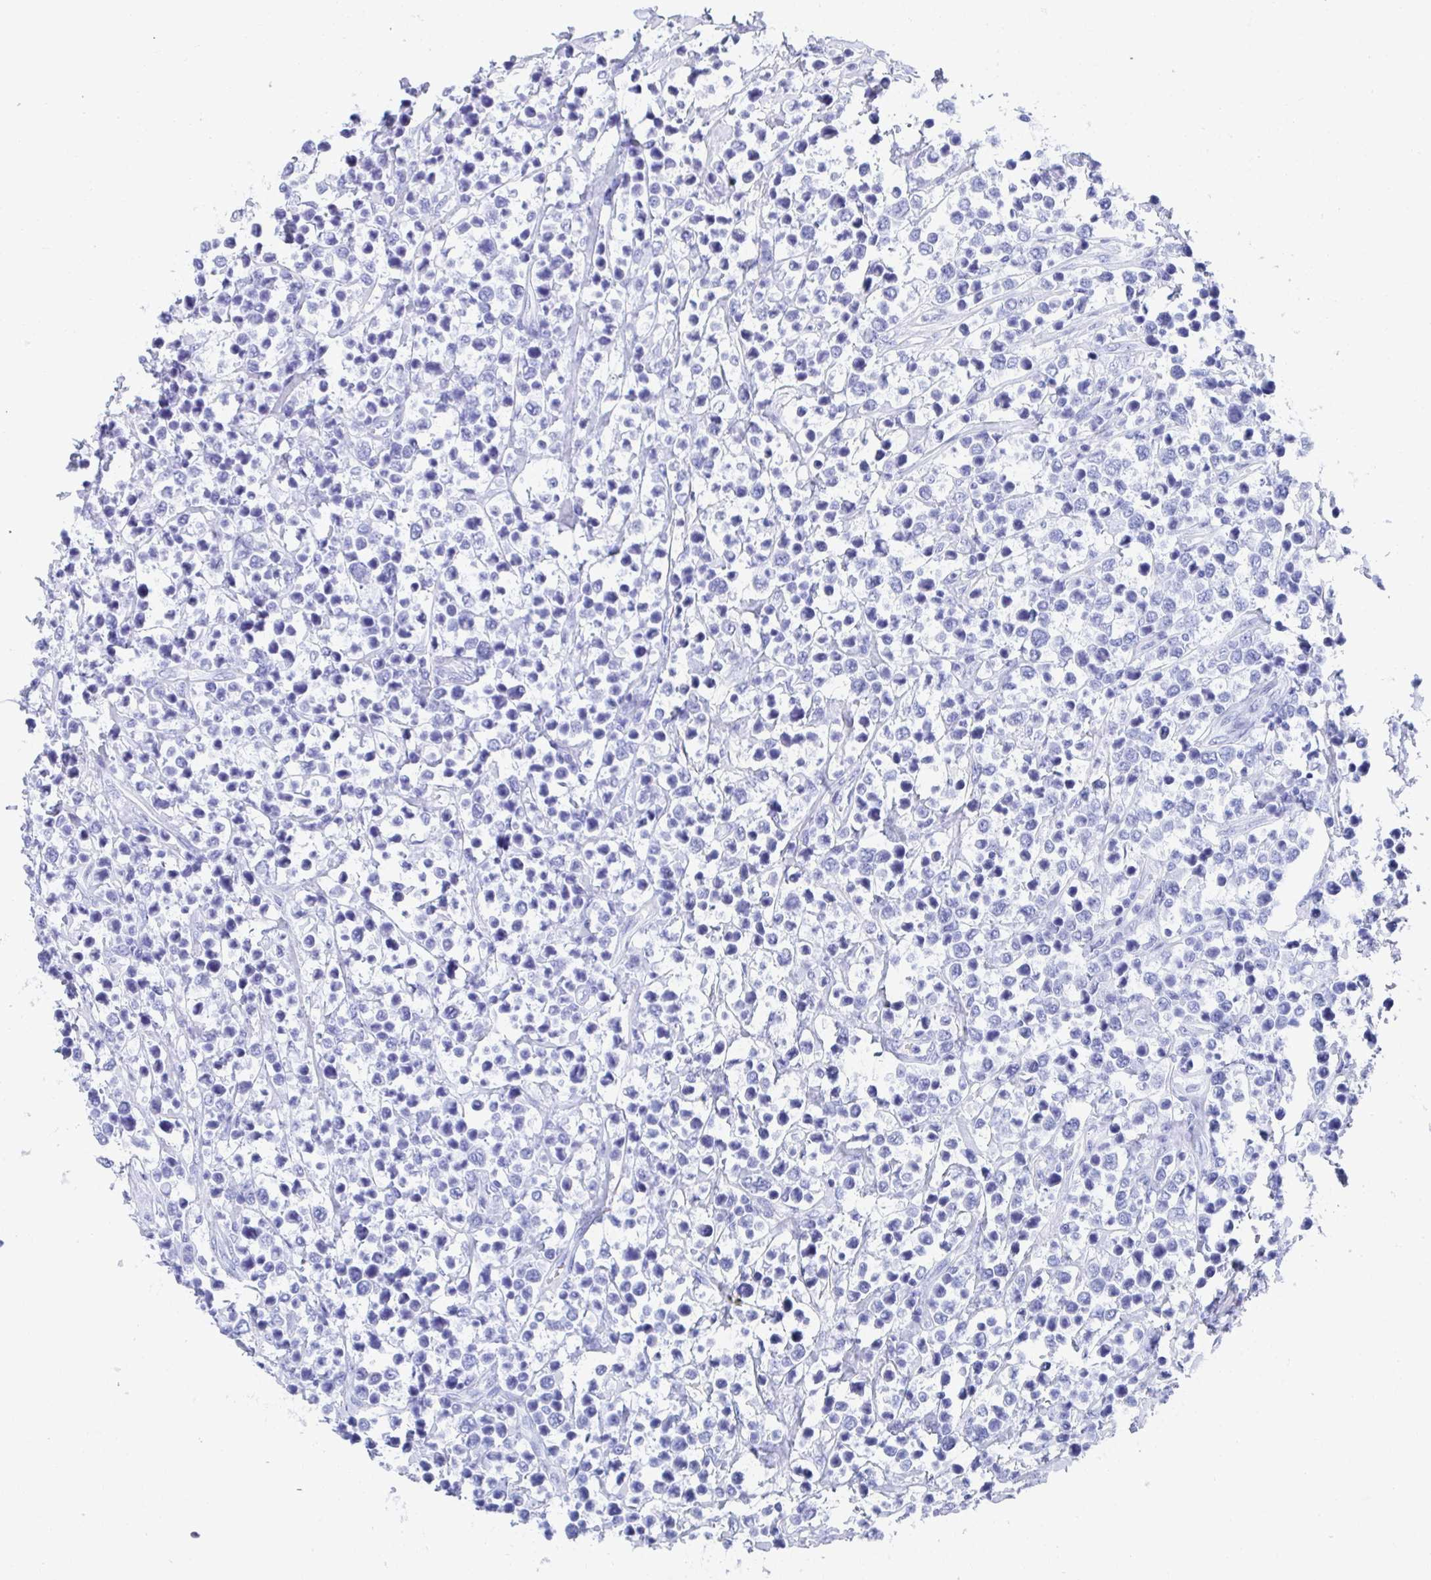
{"staining": {"intensity": "negative", "quantity": "none", "location": "none"}, "tissue": "lymphoma", "cell_type": "Tumor cells", "image_type": "cancer", "snomed": [{"axis": "morphology", "description": "Malignant lymphoma, non-Hodgkin's type, High grade"}, {"axis": "topography", "description": "Soft tissue"}], "caption": "DAB (3,3'-diaminobenzidine) immunohistochemical staining of human high-grade malignant lymphoma, non-Hodgkin's type exhibits no significant staining in tumor cells.", "gene": "PC", "patient": {"sex": "female", "age": 56}}